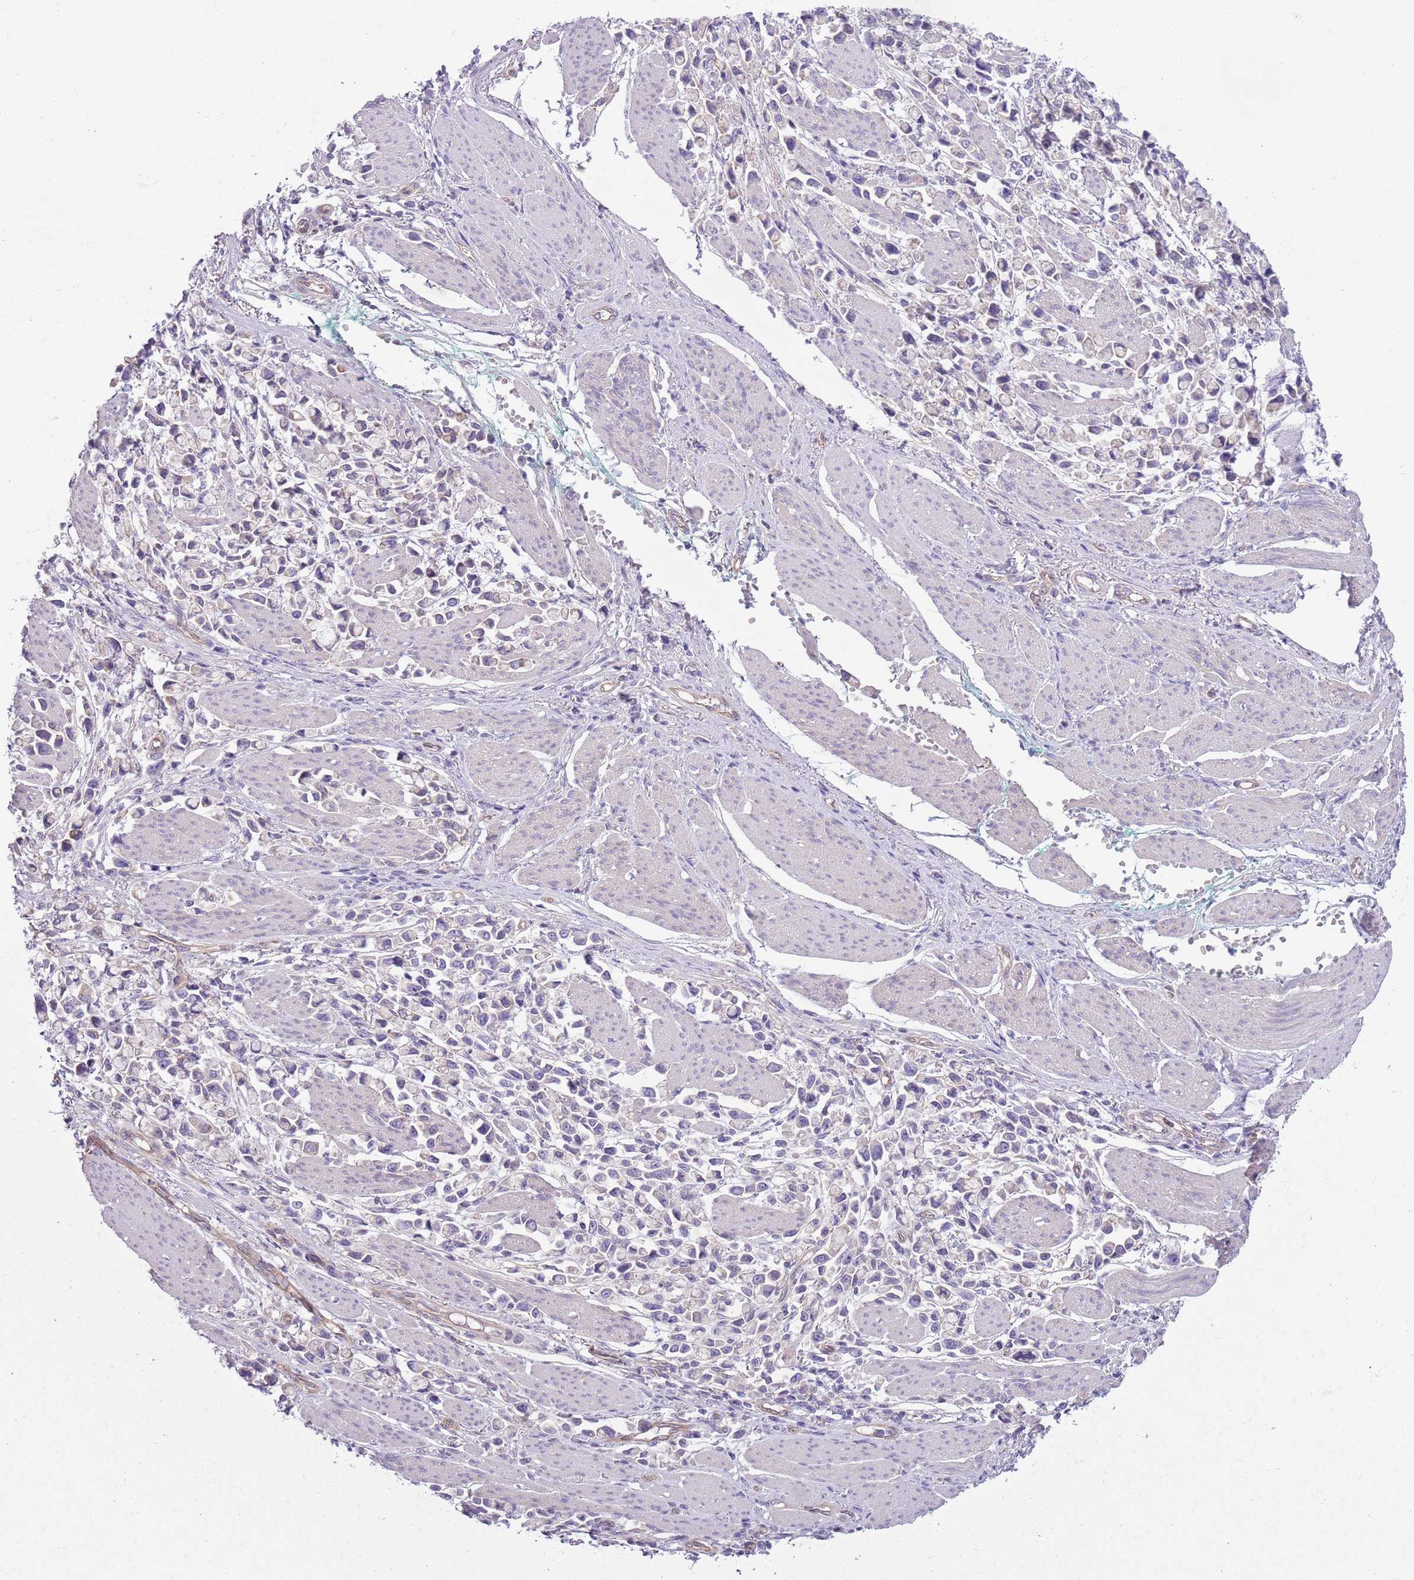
{"staining": {"intensity": "negative", "quantity": "none", "location": "none"}, "tissue": "stomach cancer", "cell_type": "Tumor cells", "image_type": "cancer", "snomed": [{"axis": "morphology", "description": "Adenocarcinoma, NOS"}, {"axis": "topography", "description": "Stomach"}], "caption": "This micrograph is of stomach cancer stained with immunohistochemistry (IHC) to label a protein in brown with the nuclei are counter-stained blue. There is no staining in tumor cells. (Stains: DAB immunohistochemistry with hematoxylin counter stain, Microscopy: brightfield microscopy at high magnification).", "gene": "RBP3", "patient": {"sex": "female", "age": 81}}